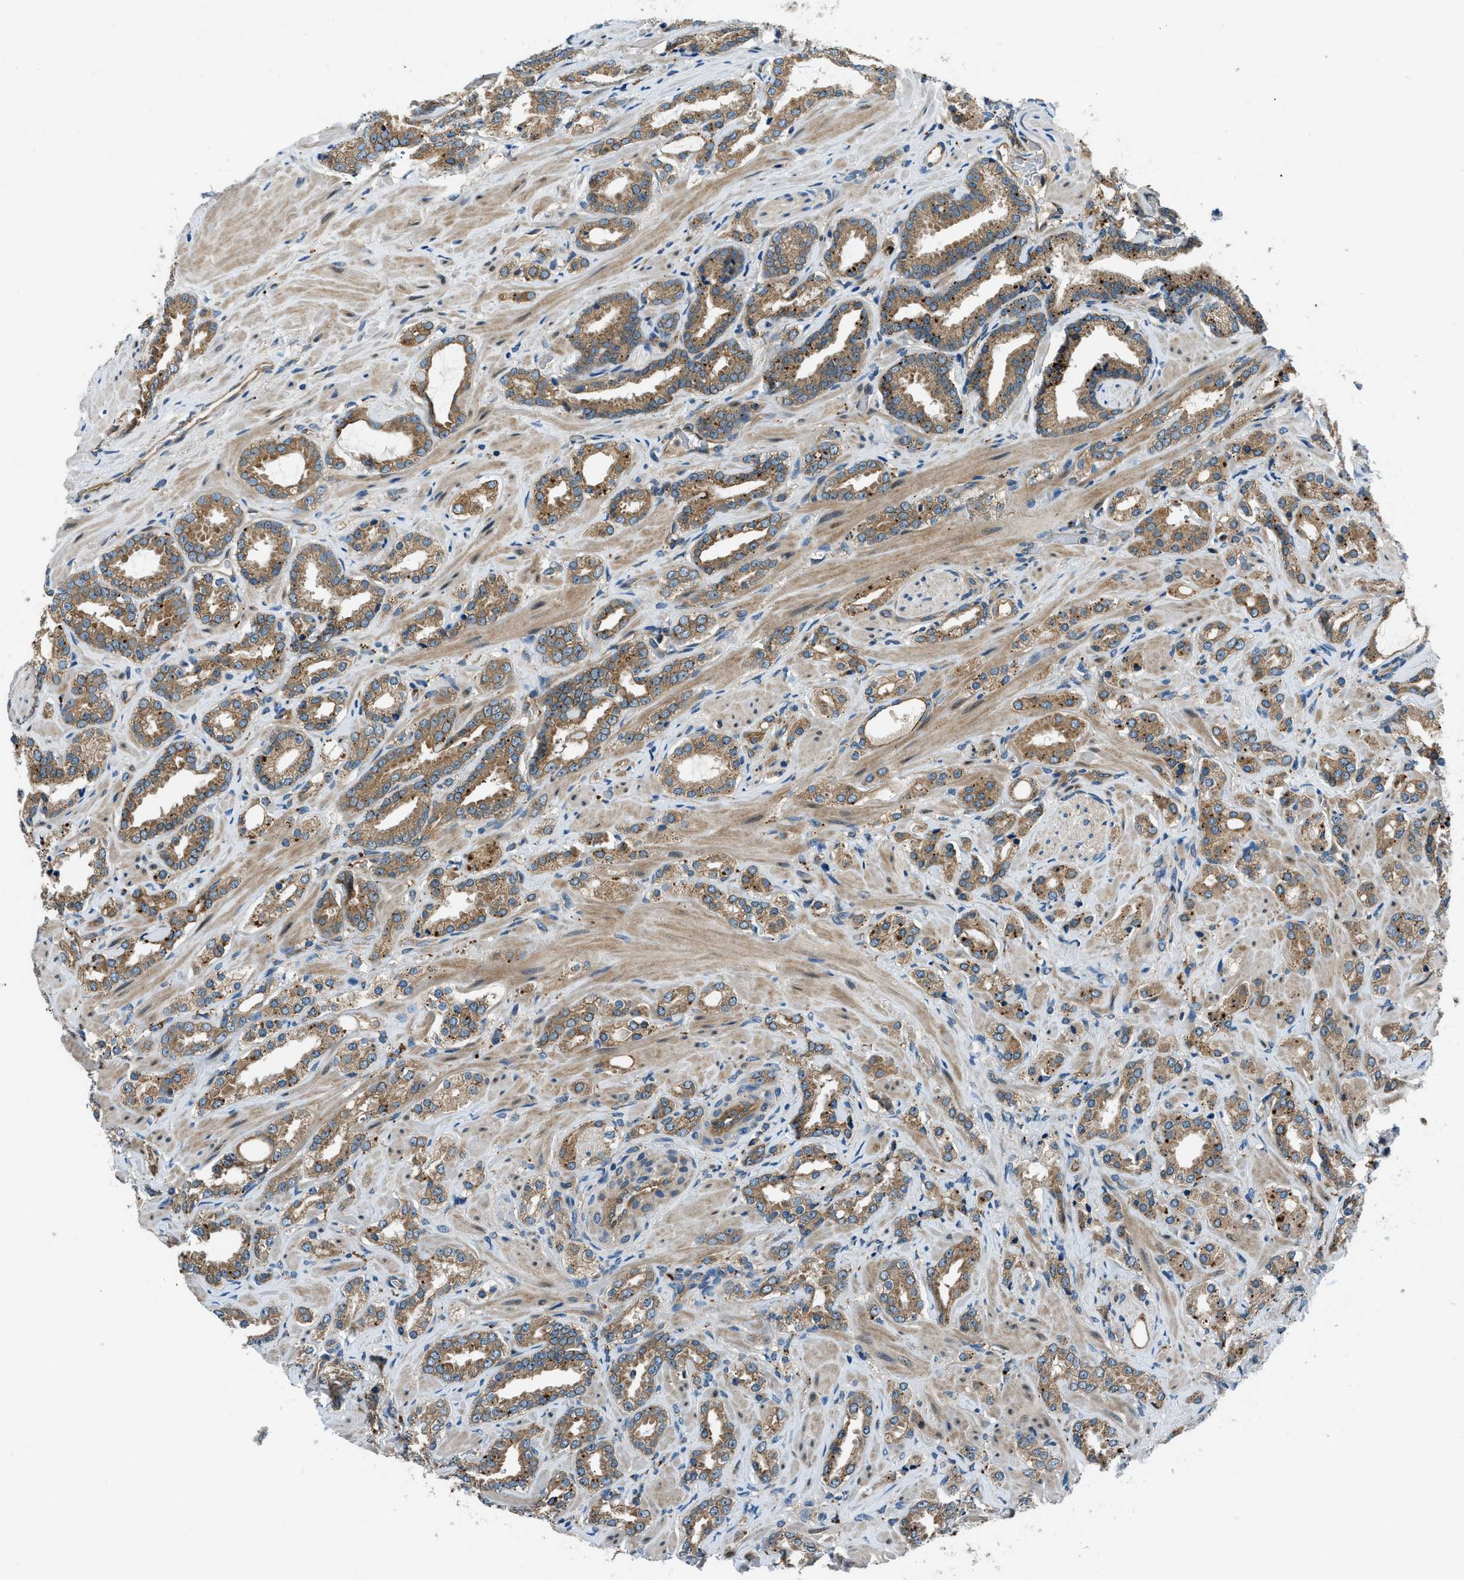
{"staining": {"intensity": "moderate", "quantity": ">75%", "location": "cytoplasmic/membranous"}, "tissue": "prostate cancer", "cell_type": "Tumor cells", "image_type": "cancer", "snomed": [{"axis": "morphology", "description": "Adenocarcinoma, High grade"}, {"axis": "topography", "description": "Prostate"}], "caption": "High-power microscopy captured an IHC image of prostate cancer (adenocarcinoma (high-grade)), revealing moderate cytoplasmic/membranous expression in approximately >75% of tumor cells.", "gene": "SLC19A2", "patient": {"sex": "male", "age": 64}}